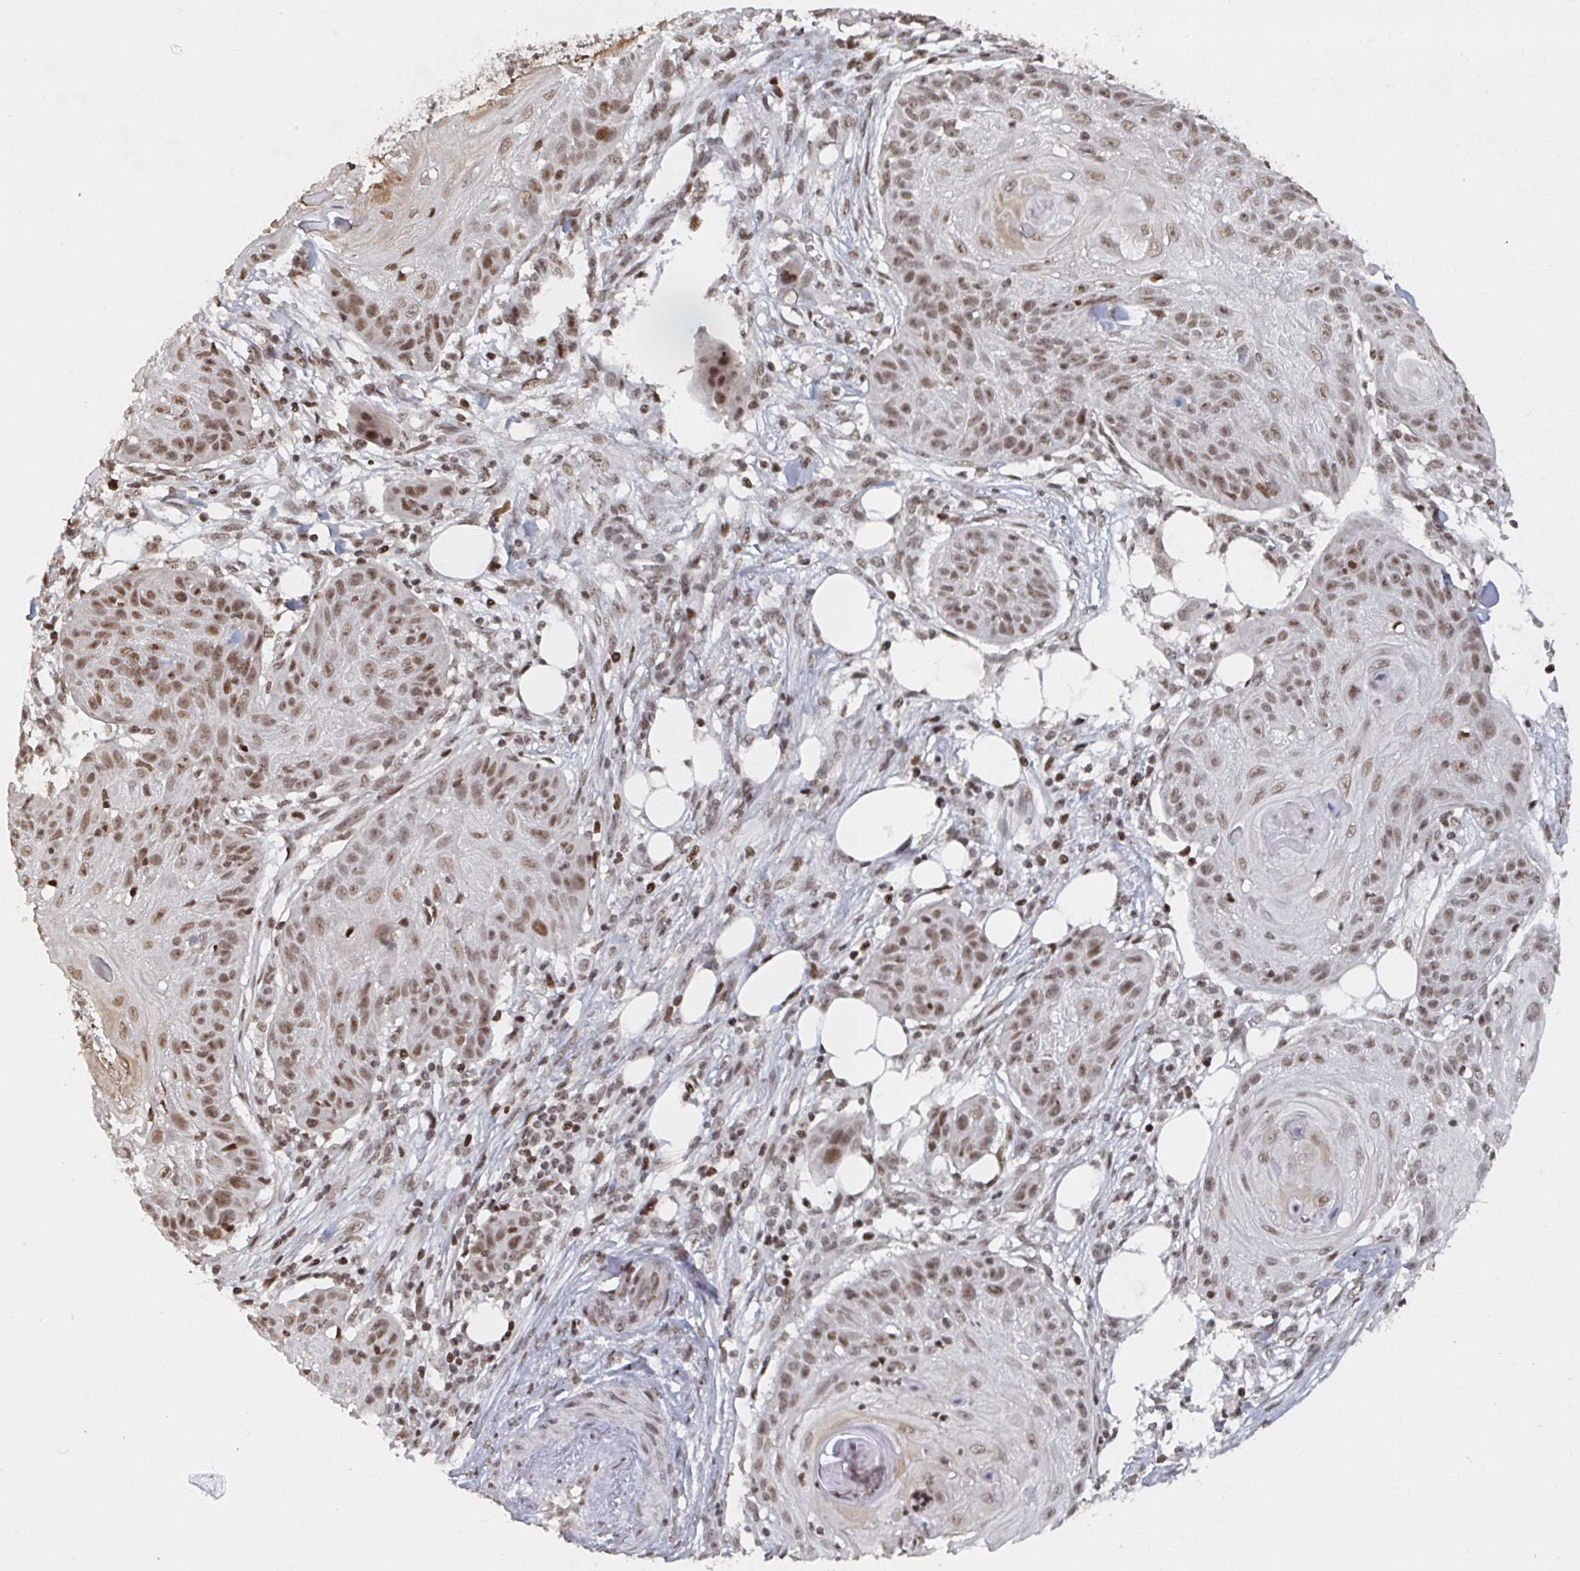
{"staining": {"intensity": "moderate", "quantity": ">75%", "location": "nuclear"}, "tissue": "skin cancer", "cell_type": "Tumor cells", "image_type": "cancer", "snomed": [{"axis": "morphology", "description": "Squamous cell carcinoma, NOS"}, {"axis": "topography", "description": "Skin"}], "caption": "Immunohistochemistry of squamous cell carcinoma (skin) shows medium levels of moderate nuclear expression in about >75% of tumor cells.", "gene": "ZDHHC12", "patient": {"sex": "female", "age": 88}}